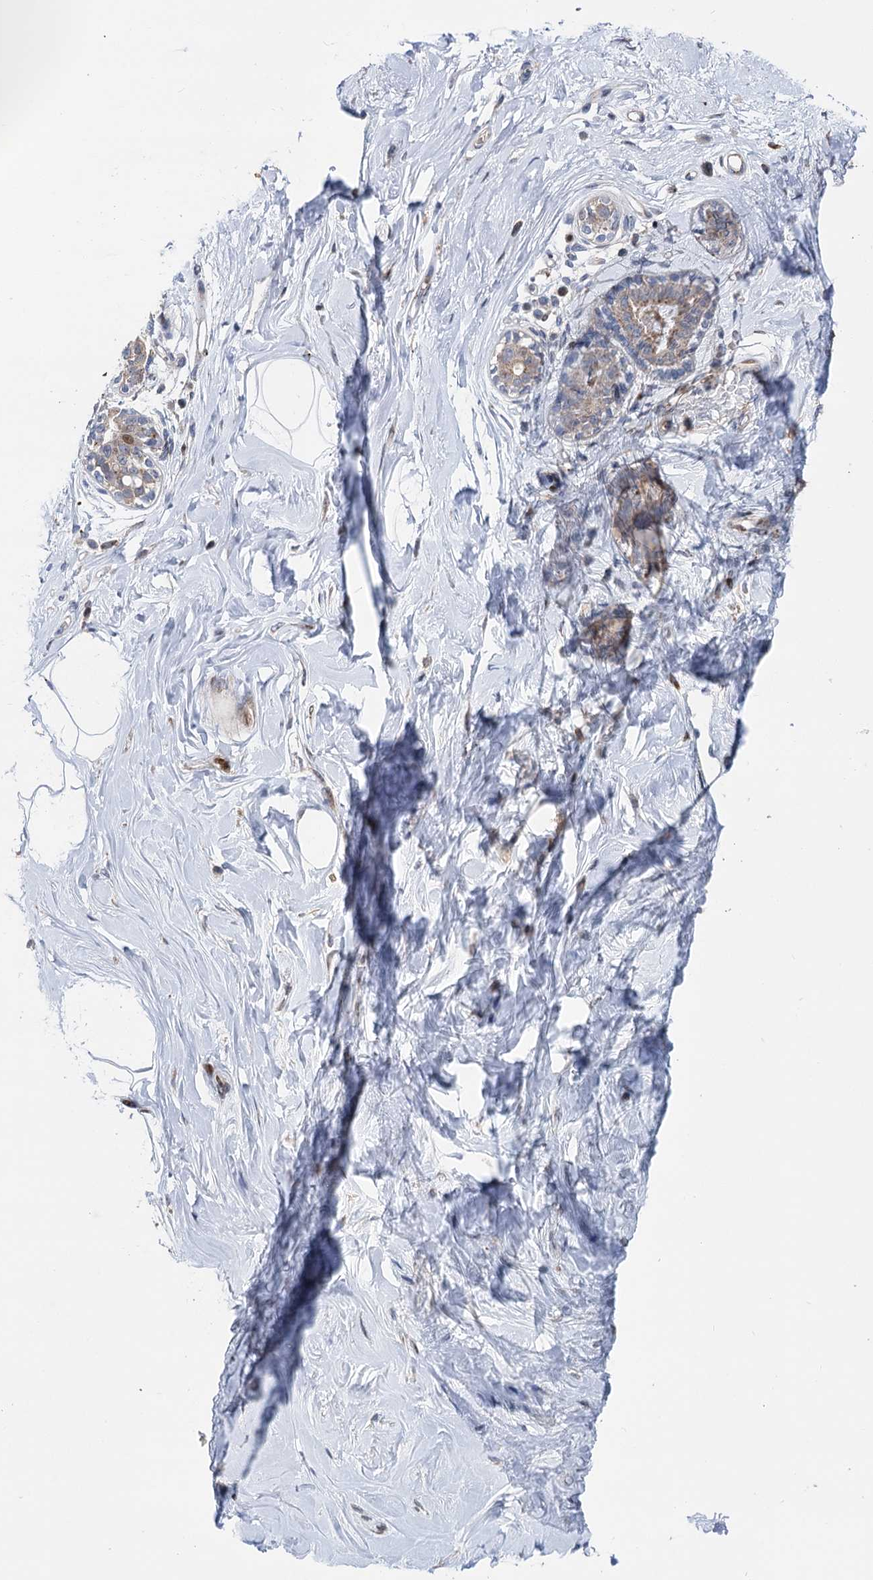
{"staining": {"intensity": "negative", "quantity": "none", "location": "none"}, "tissue": "breast", "cell_type": "Adipocytes", "image_type": "normal", "snomed": [{"axis": "morphology", "description": "Normal tissue, NOS"}, {"axis": "topography", "description": "Breast"}], "caption": "Benign breast was stained to show a protein in brown. There is no significant positivity in adipocytes. Brightfield microscopy of IHC stained with DAB (brown) and hematoxylin (blue), captured at high magnification.", "gene": "UBR1", "patient": {"sex": "female", "age": 45}}